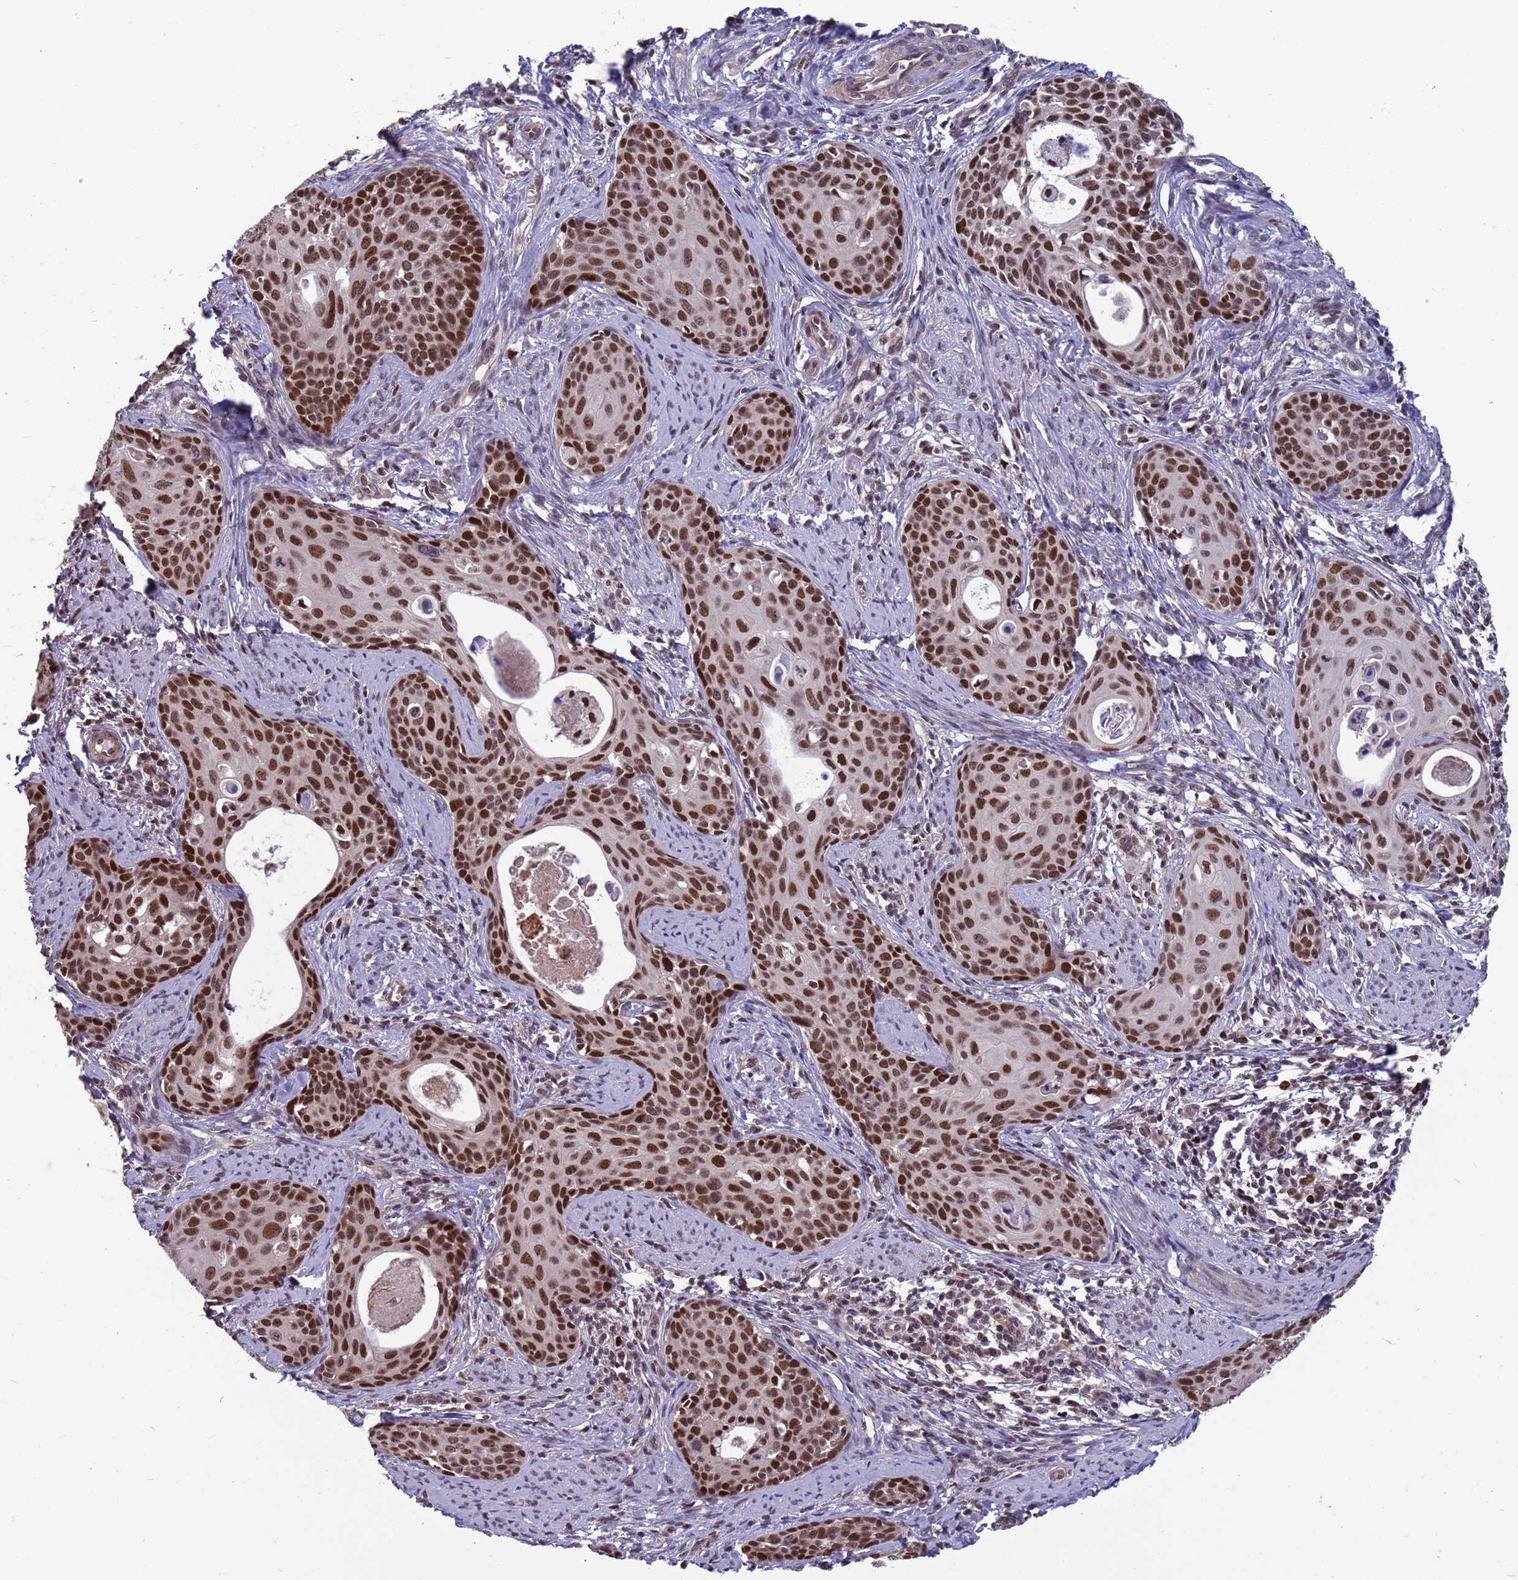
{"staining": {"intensity": "strong", "quantity": ">75%", "location": "nuclear"}, "tissue": "cervical cancer", "cell_type": "Tumor cells", "image_type": "cancer", "snomed": [{"axis": "morphology", "description": "Squamous cell carcinoma, NOS"}, {"axis": "topography", "description": "Cervix"}], "caption": "Human squamous cell carcinoma (cervical) stained with a protein marker reveals strong staining in tumor cells.", "gene": "NSL1", "patient": {"sex": "female", "age": 46}}